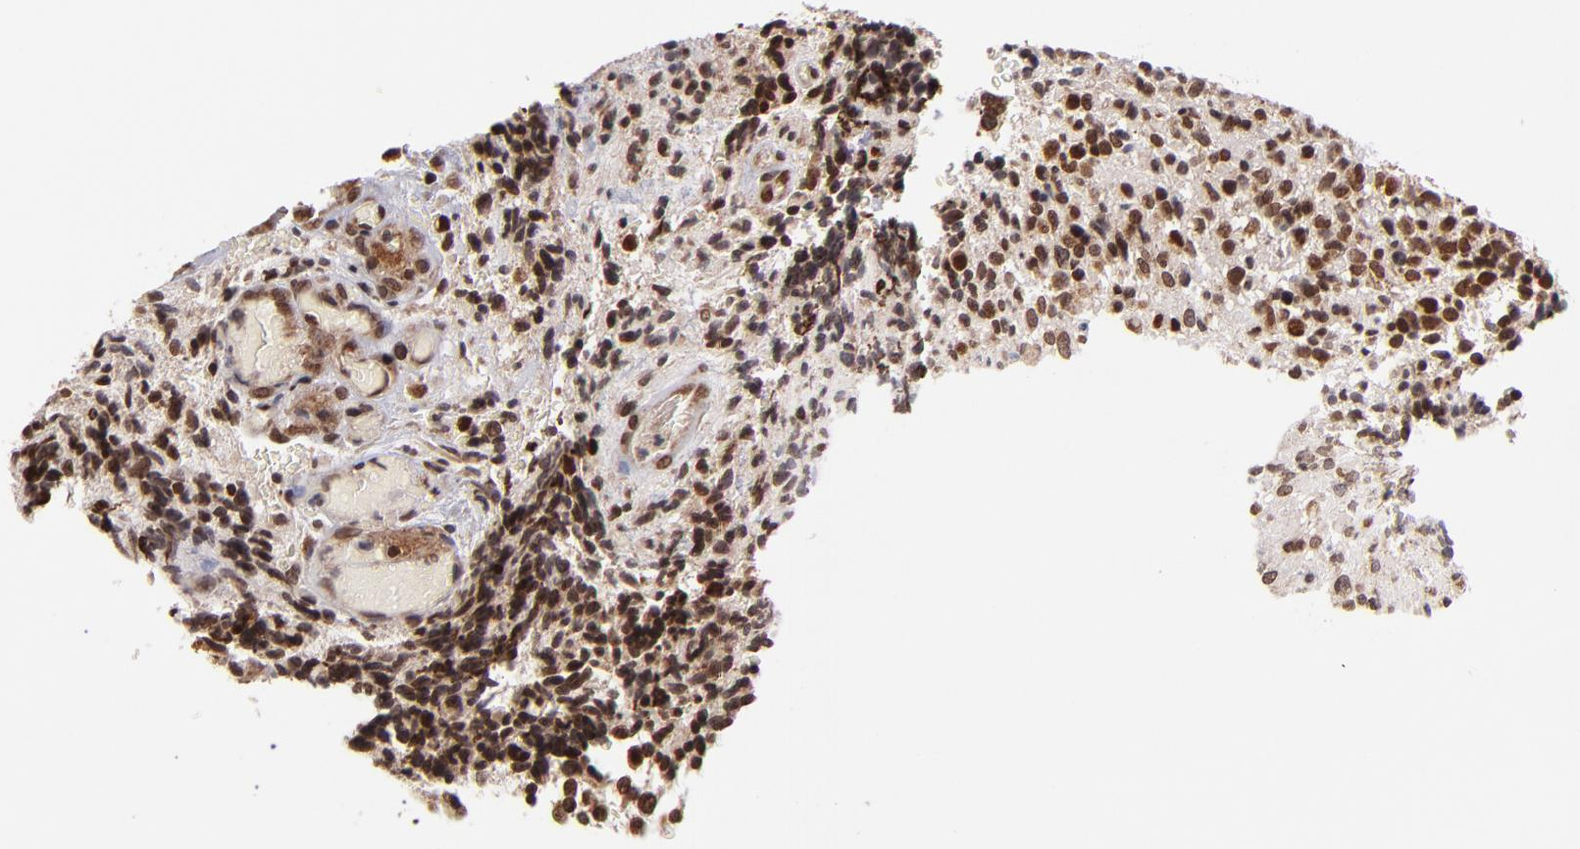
{"staining": {"intensity": "moderate", "quantity": ">75%", "location": "cytoplasmic/membranous,nuclear"}, "tissue": "glioma", "cell_type": "Tumor cells", "image_type": "cancer", "snomed": [{"axis": "morphology", "description": "Glioma, malignant, High grade"}, {"axis": "topography", "description": "Brain"}], "caption": "The image displays a brown stain indicating the presence of a protein in the cytoplasmic/membranous and nuclear of tumor cells in glioma. The staining was performed using DAB, with brown indicating positive protein expression. Nuclei are stained blue with hematoxylin.", "gene": "TOP1MT", "patient": {"sex": "male", "age": 36}}